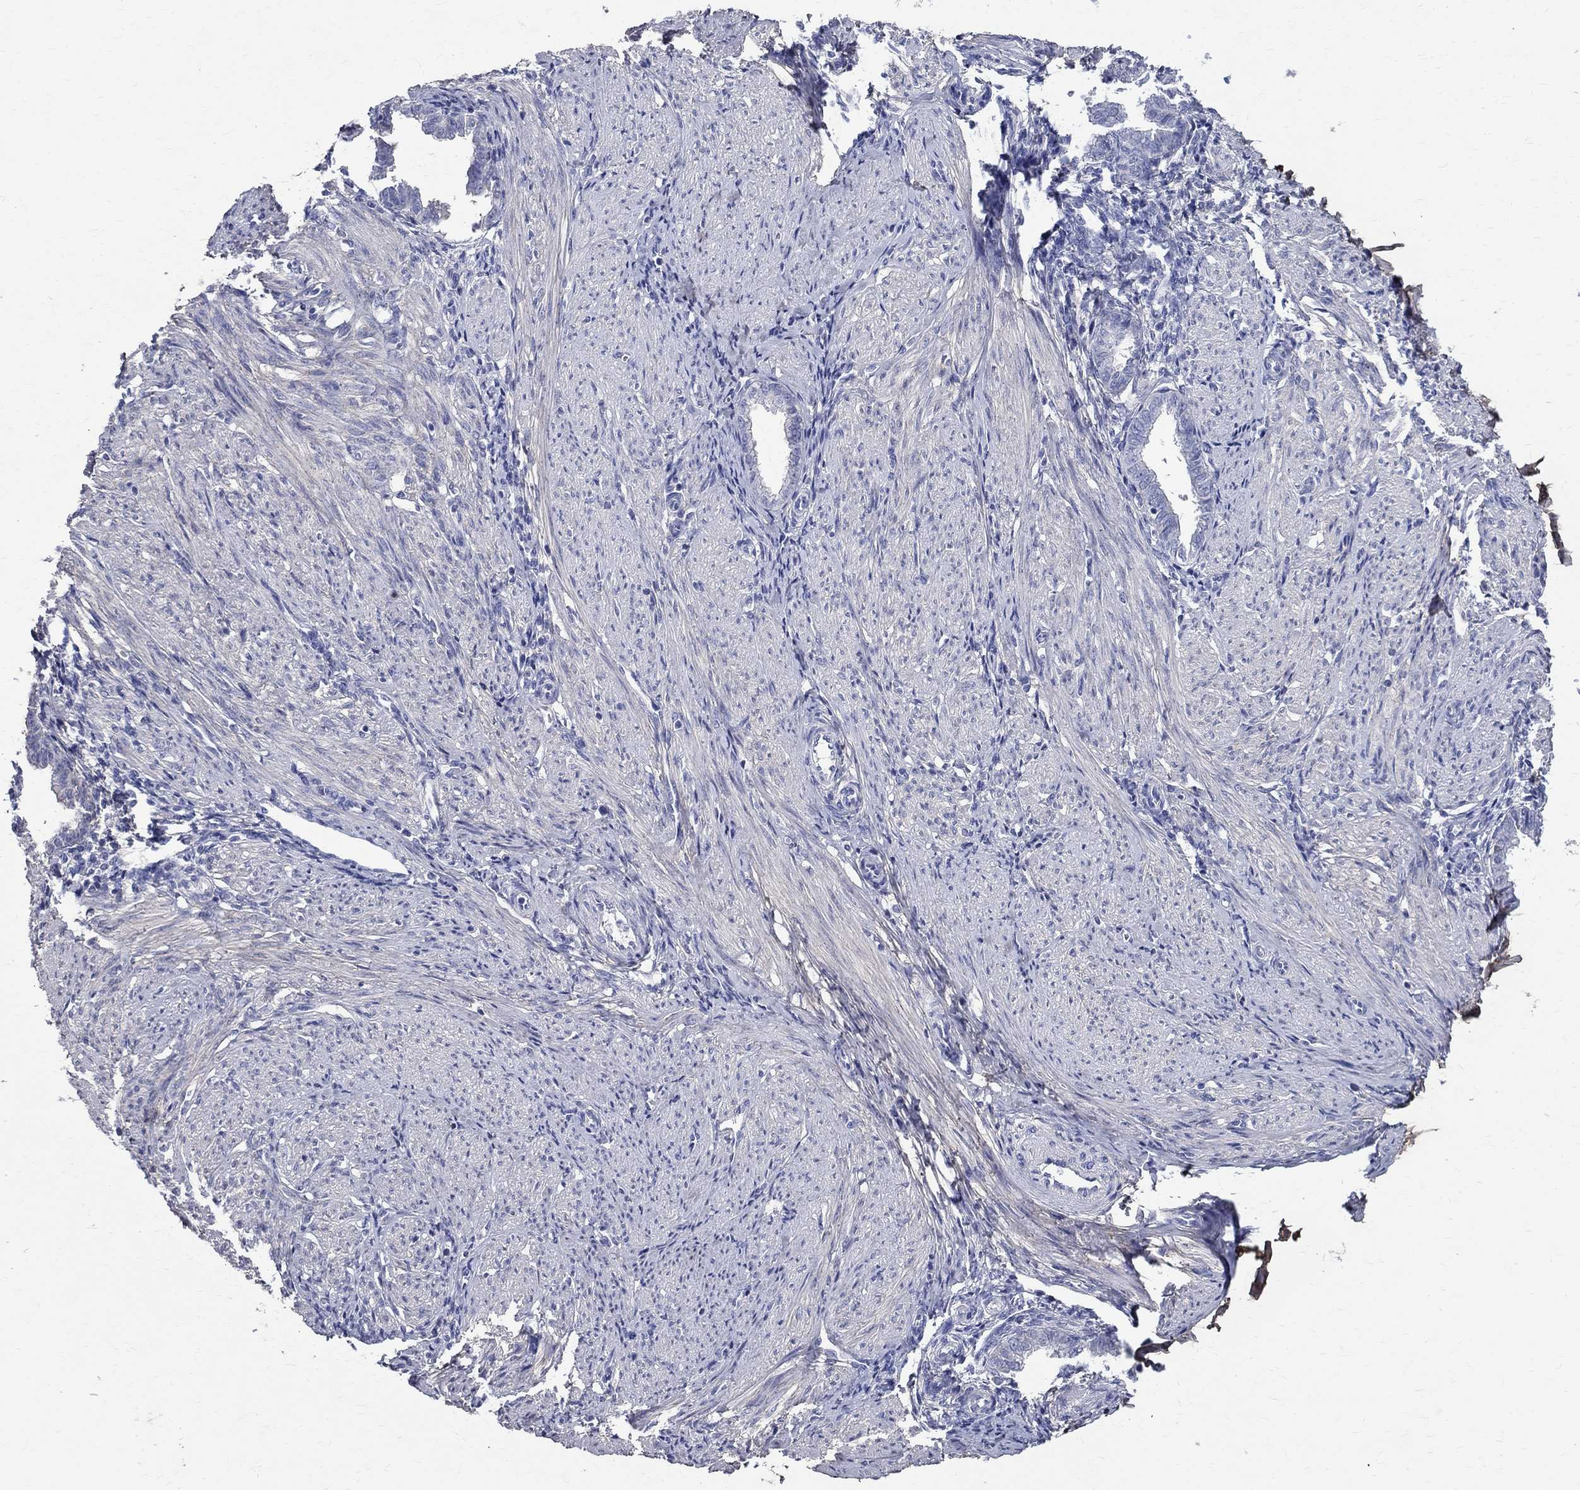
{"staining": {"intensity": "negative", "quantity": "none", "location": "none"}, "tissue": "endometrium", "cell_type": "Cells in endometrial stroma", "image_type": "normal", "snomed": [{"axis": "morphology", "description": "Normal tissue, NOS"}, {"axis": "topography", "description": "Endometrium"}], "caption": "The histopathology image reveals no significant expression in cells in endometrial stroma of endometrium.", "gene": "ANXA10", "patient": {"sex": "female", "age": 37}}